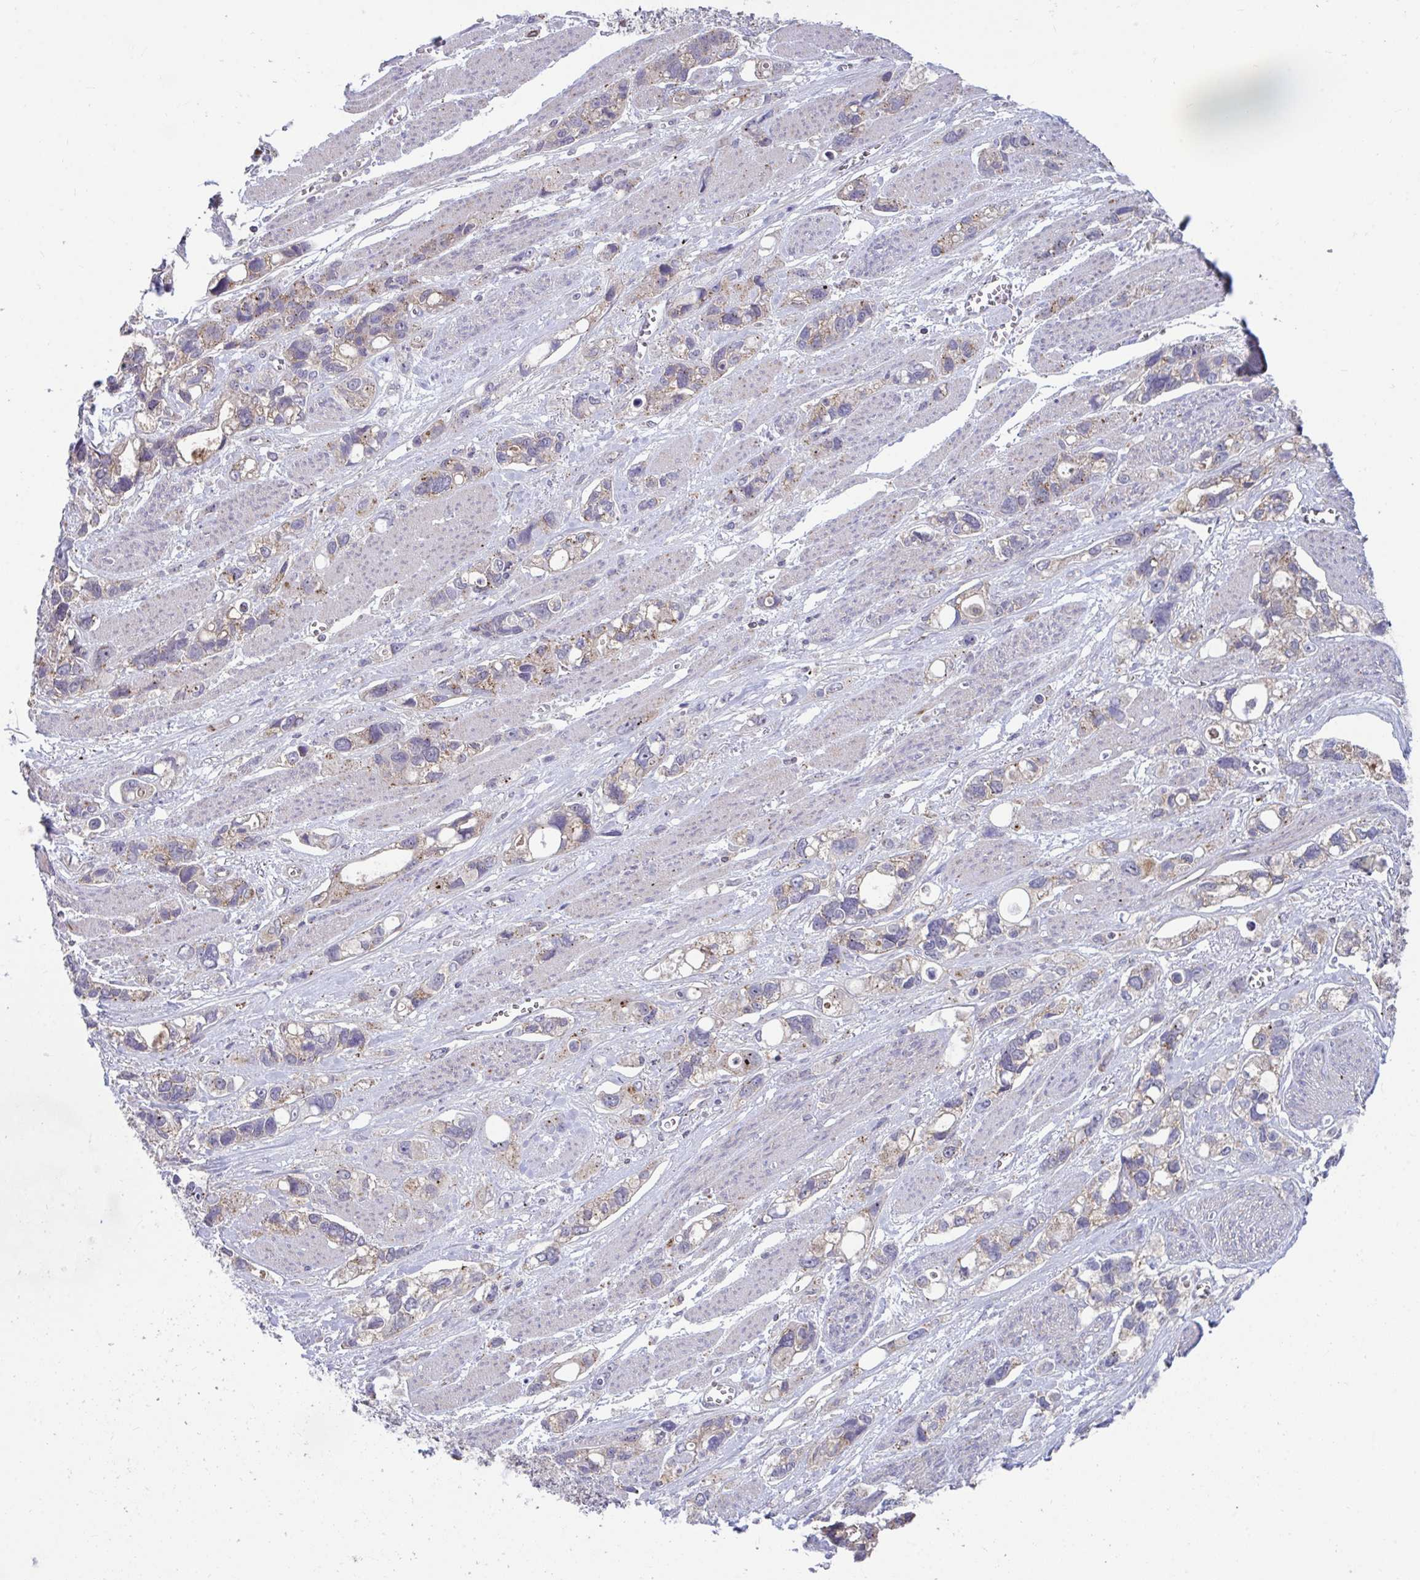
{"staining": {"intensity": "moderate", "quantity": "25%-75%", "location": "cytoplasmic/membranous"}, "tissue": "stomach cancer", "cell_type": "Tumor cells", "image_type": "cancer", "snomed": [{"axis": "morphology", "description": "Adenocarcinoma, NOS"}, {"axis": "topography", "description": "Stomach, upper"}], "caption": "Immunohistochemical staining of human stomach adenocarcinoma shows moderate cytoplasmic/membranous protein positivity in approximately 25%-75% of tumor cells. Using DAB (brown) and hematoxylin (blue) stains, captured at high magnification using brightfield microscopy.", "gene": "IST1", "patient": {"sex": "female", "age": 81}}